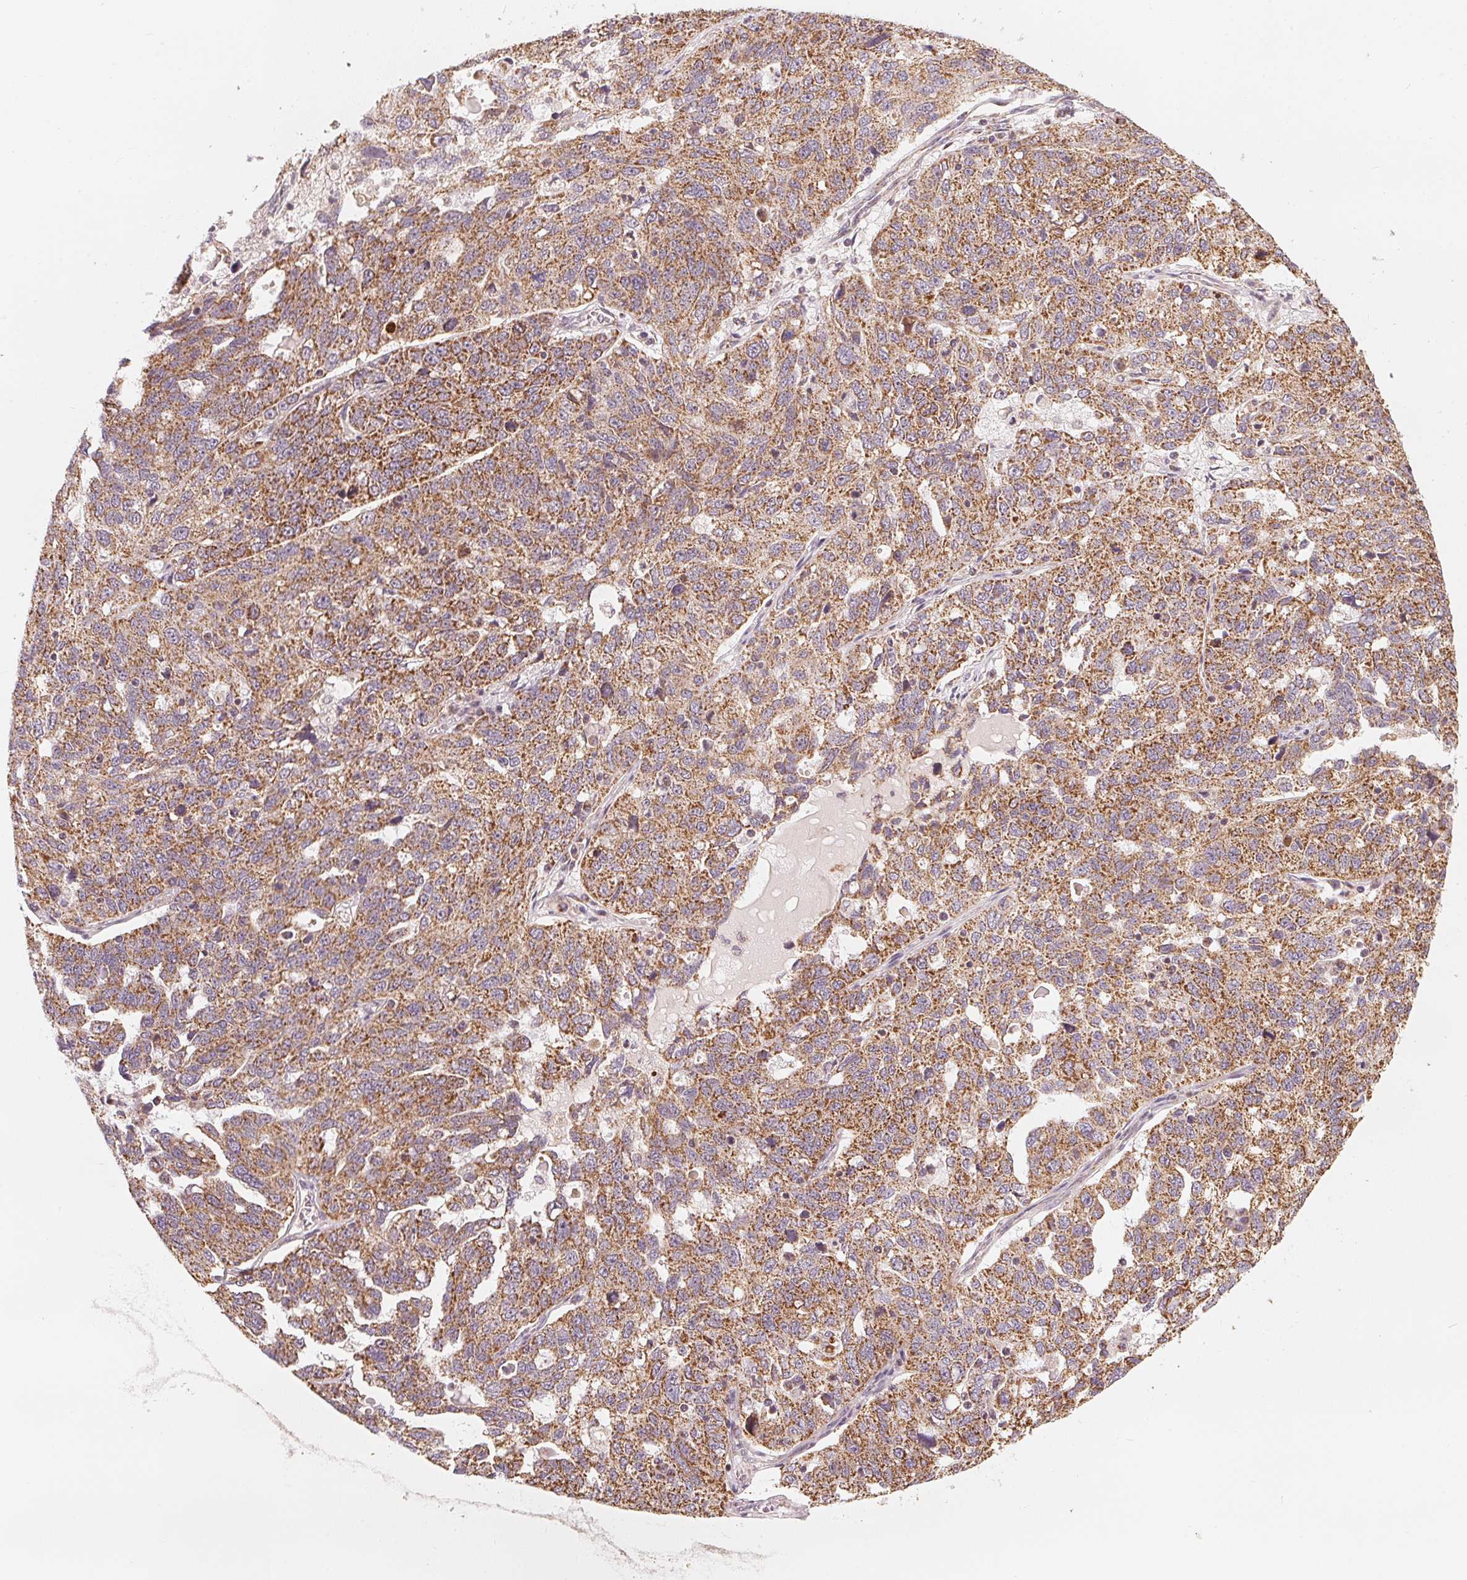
{"staining": {"intensity": "moderate", "quantity": ">75%", "location": "cytoplasmic/membranous"}, "tissue": "ovarian cancer", "cell_type": "Tumor cells", "image_type": "cancer", "snomed": [{"axis": "morphology", "description": "Cystadenocarcinoma, serous, NOS"}, {"axis": "topography", "description": "Ovary"}], "caption": "Protein expression analysis of human ovarian cancer reveals moderate cytoplasmic/membranous staining in about >75% of tumor cells. The staining was performed using DAB (3,3'-diaminobenzidine) to visualize the protein expression in brown, while the nuclei were stained in blue with hematoxylin (Magnification: 20x).", "gene": "MATCAP1", "patient": {"sex": "female", "age": 71}}